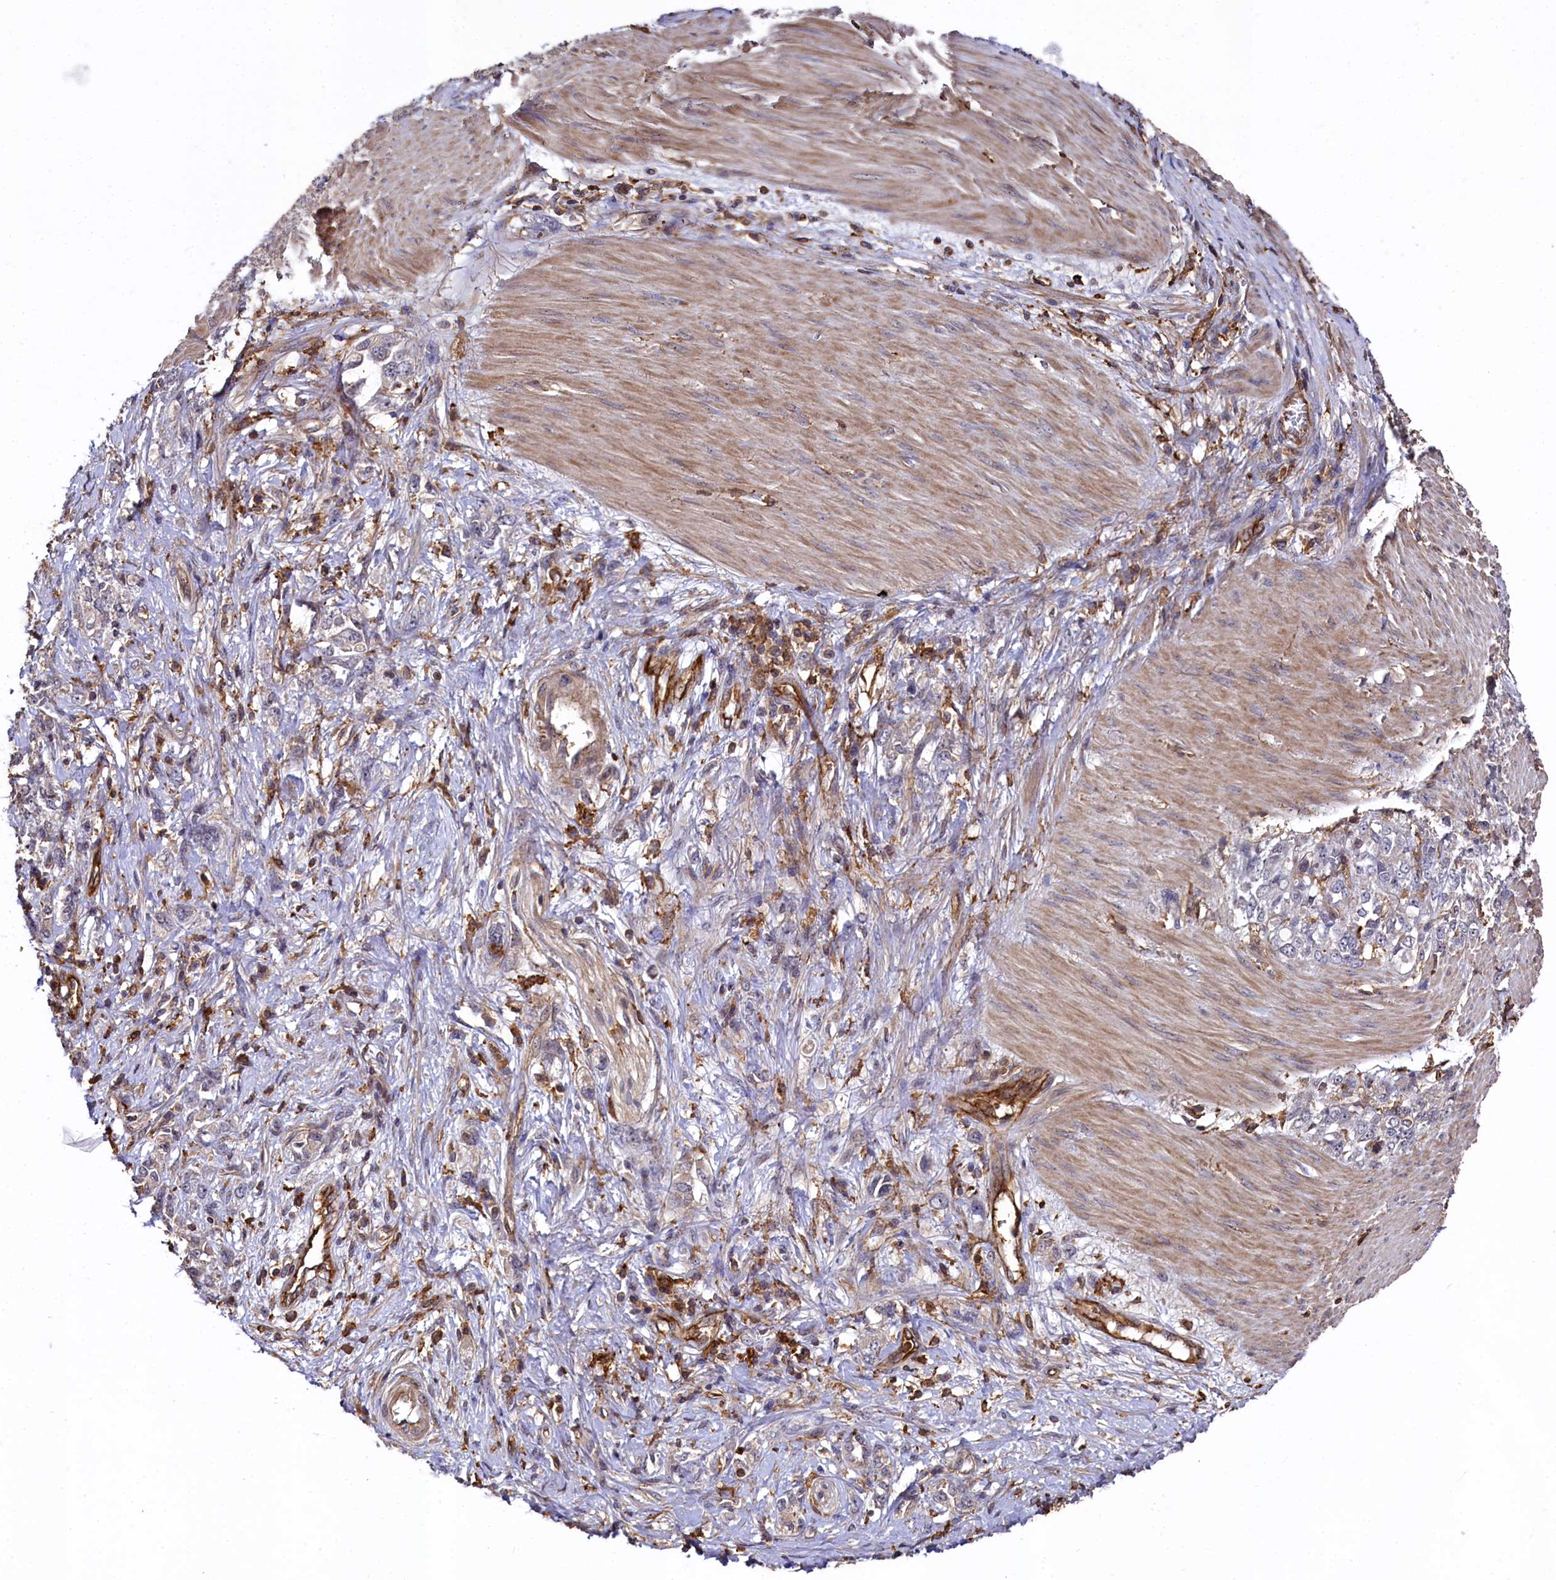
{"staining": {"intensity": "negative", "quantity": "none", "location": "none"}, "tissue": "stomach cancer", "cell_type": "Tumor cells", "image_type": "cancer", "snomed": [{"axis": "morphology", "description": "Adenocarcinoma, NOS"}, {"axis": "topography", "description": "Stomach"}], "caption": "Stomach cancer stained for a protein using immunohistochemistry (IHC) shows no staining tumor cells.", "gene": "PLEKHO2", "patient": {"sex": "female", "age": 76}}